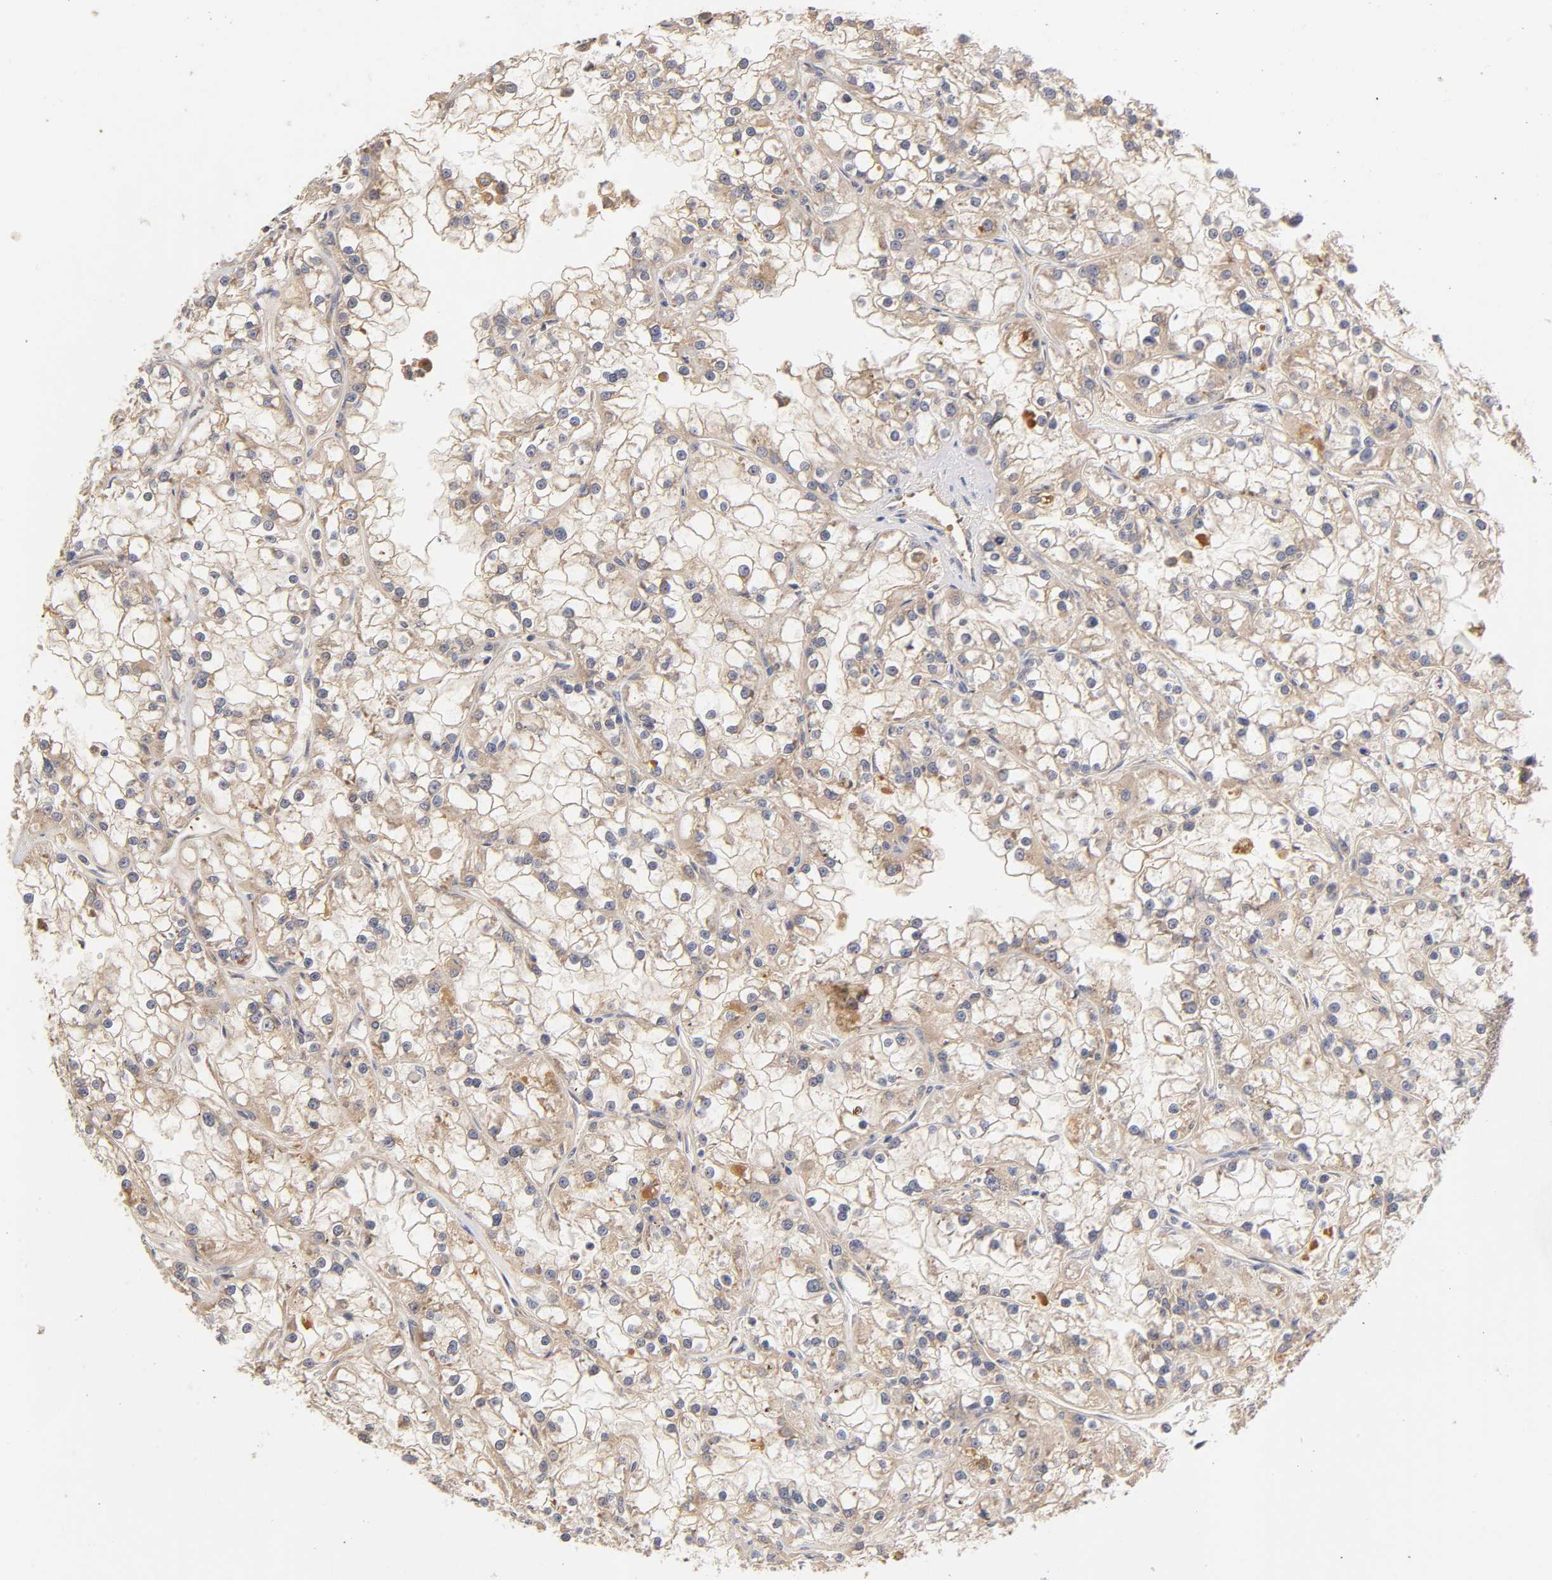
{"staining": {"intensity": "moderate", "quantity": ">75%", "location": "cytoplasmic/membranous"}, "tissue": "renal cancer", "cell_type": "Tumor cells", "image_type": "cancer", "snomed": [{"axis": "morphology", "description": "Adenocarcinoma, NOS"}, {"axis": "topography", "description": "Kidney"}], "caption": "Immunohistochemical staining of adenocarcinoma (renal) reveals medium levels of moderate cytoplasmic/membranous protein positivity in approximately >75% of tumor cells.", "gene": "RPS29", "patient": {"sex": "female", "age": 52}}